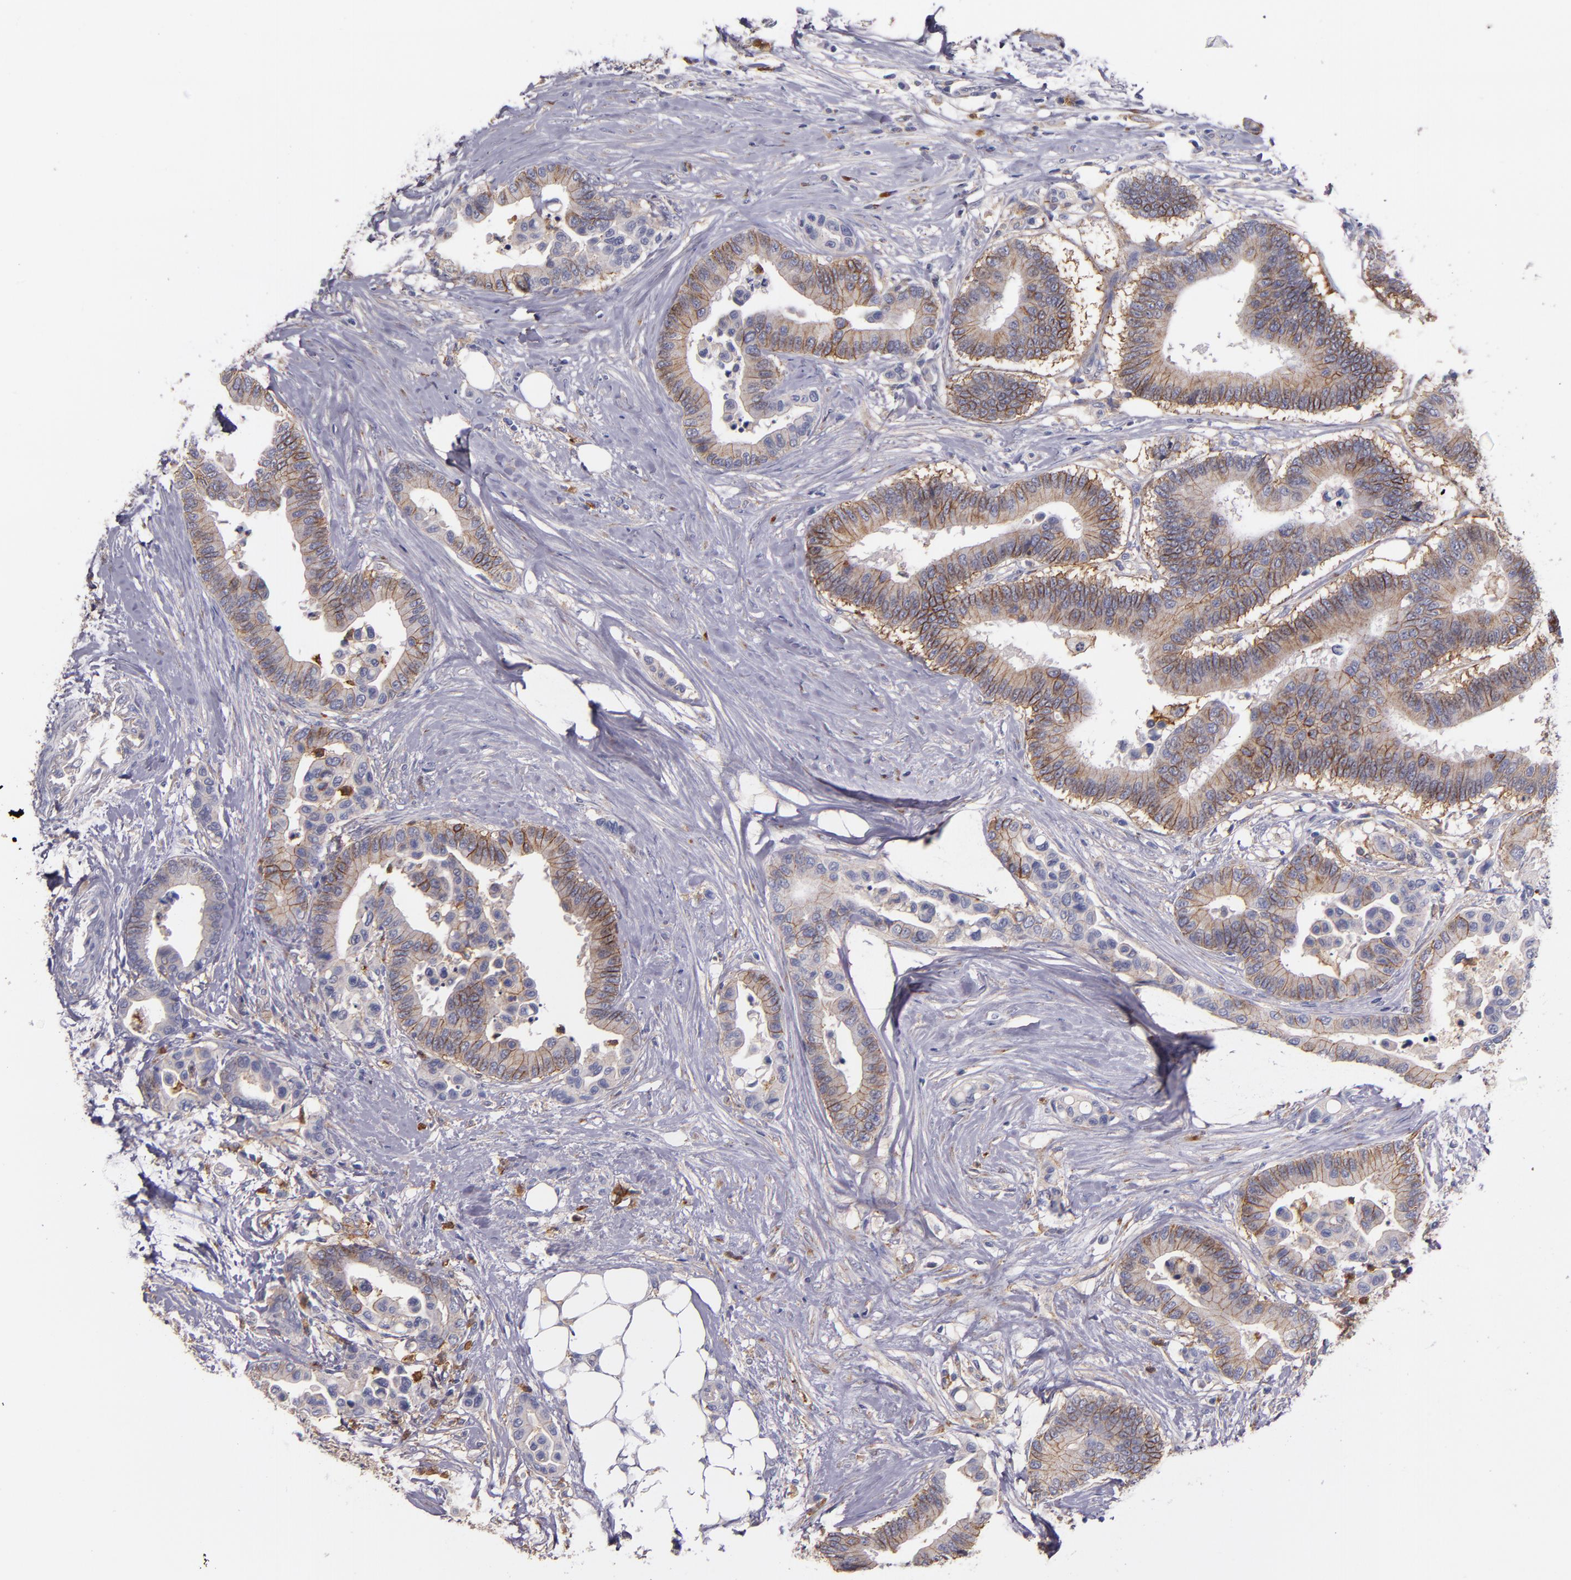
{"staining": {"intensity": "moderate", "quantity": "25%-75%", "location": "cytoplasmic/membranous"}, "tissue": "colorectal cancer", "cell_type": "Tumor cells", "image_type": "cancer", "snomed": [{"axis": "morphology", "description": "Adenocarcinoma, NOS"}, {"axis": "topography", "description": "Colon"}], "caption": "Human colorectal cancer stained with a protein marker exhibits moderate staining in tumor cells.", "gene": "C5AR1", "patient": {"sex": "male", "age": 82}}